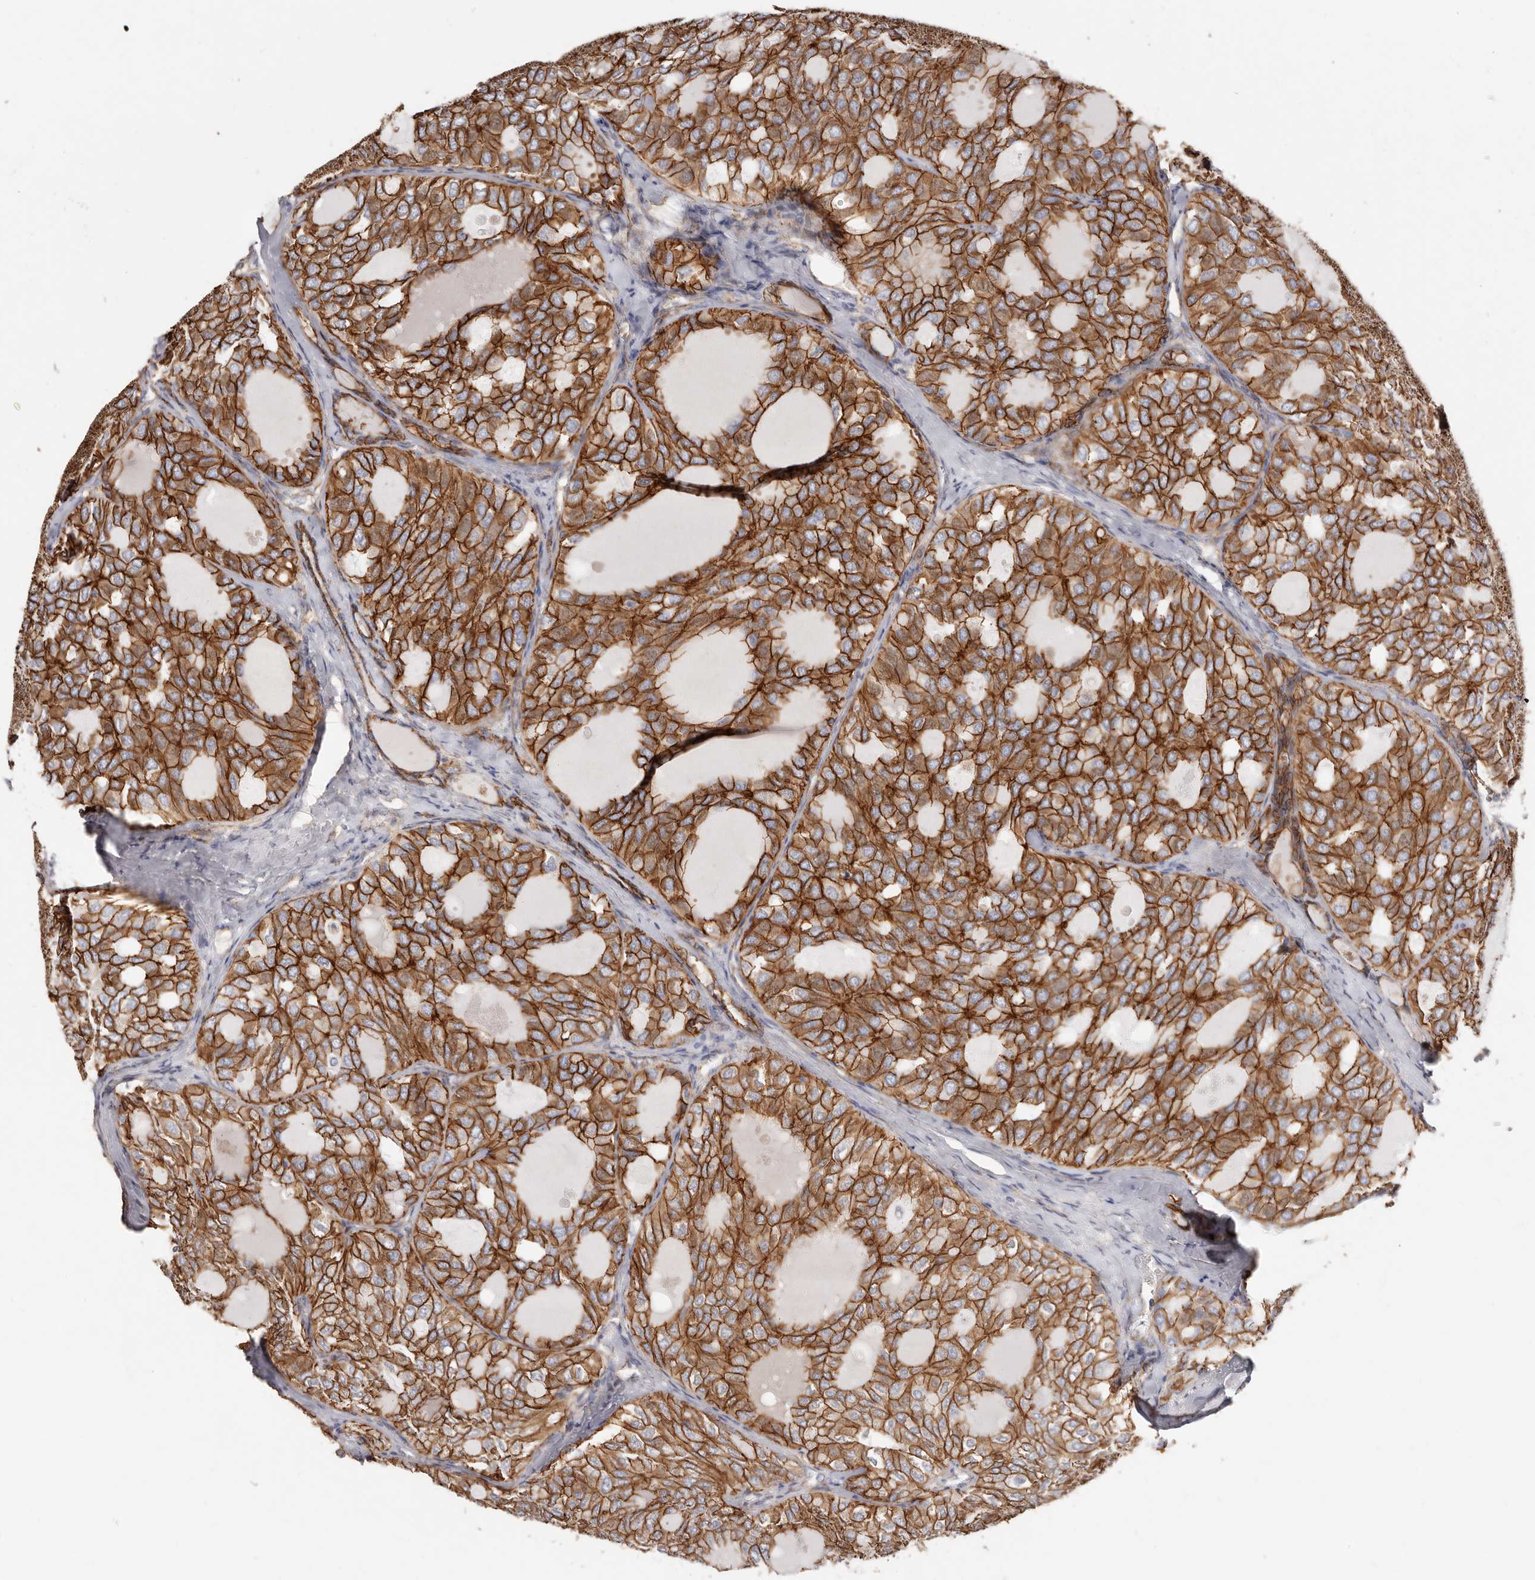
{"staining": {"intensity": "strong", "quantity": ">75%", "location": "cytoplasmic/membranous"}, "tissue": "thyroid cancer", "cell_type": "Tumor cells", "image_type": "cancer", "snomed": [{"axis": "morphology", "description": "Follicular adenoma carcinoma, NOS"}, {"axis": "topography", "description": "Thyroid gland"}], "caption": "Immunohistochemical staining of human follicular adenoma carcinoma (thyroid) demonstrates high levels of strong cytoplasmic/membranous protein expression in approximately >75% of tumor cells.", "gene": "CTNNB1", "patient": {"sex": "male", "age": 75}}